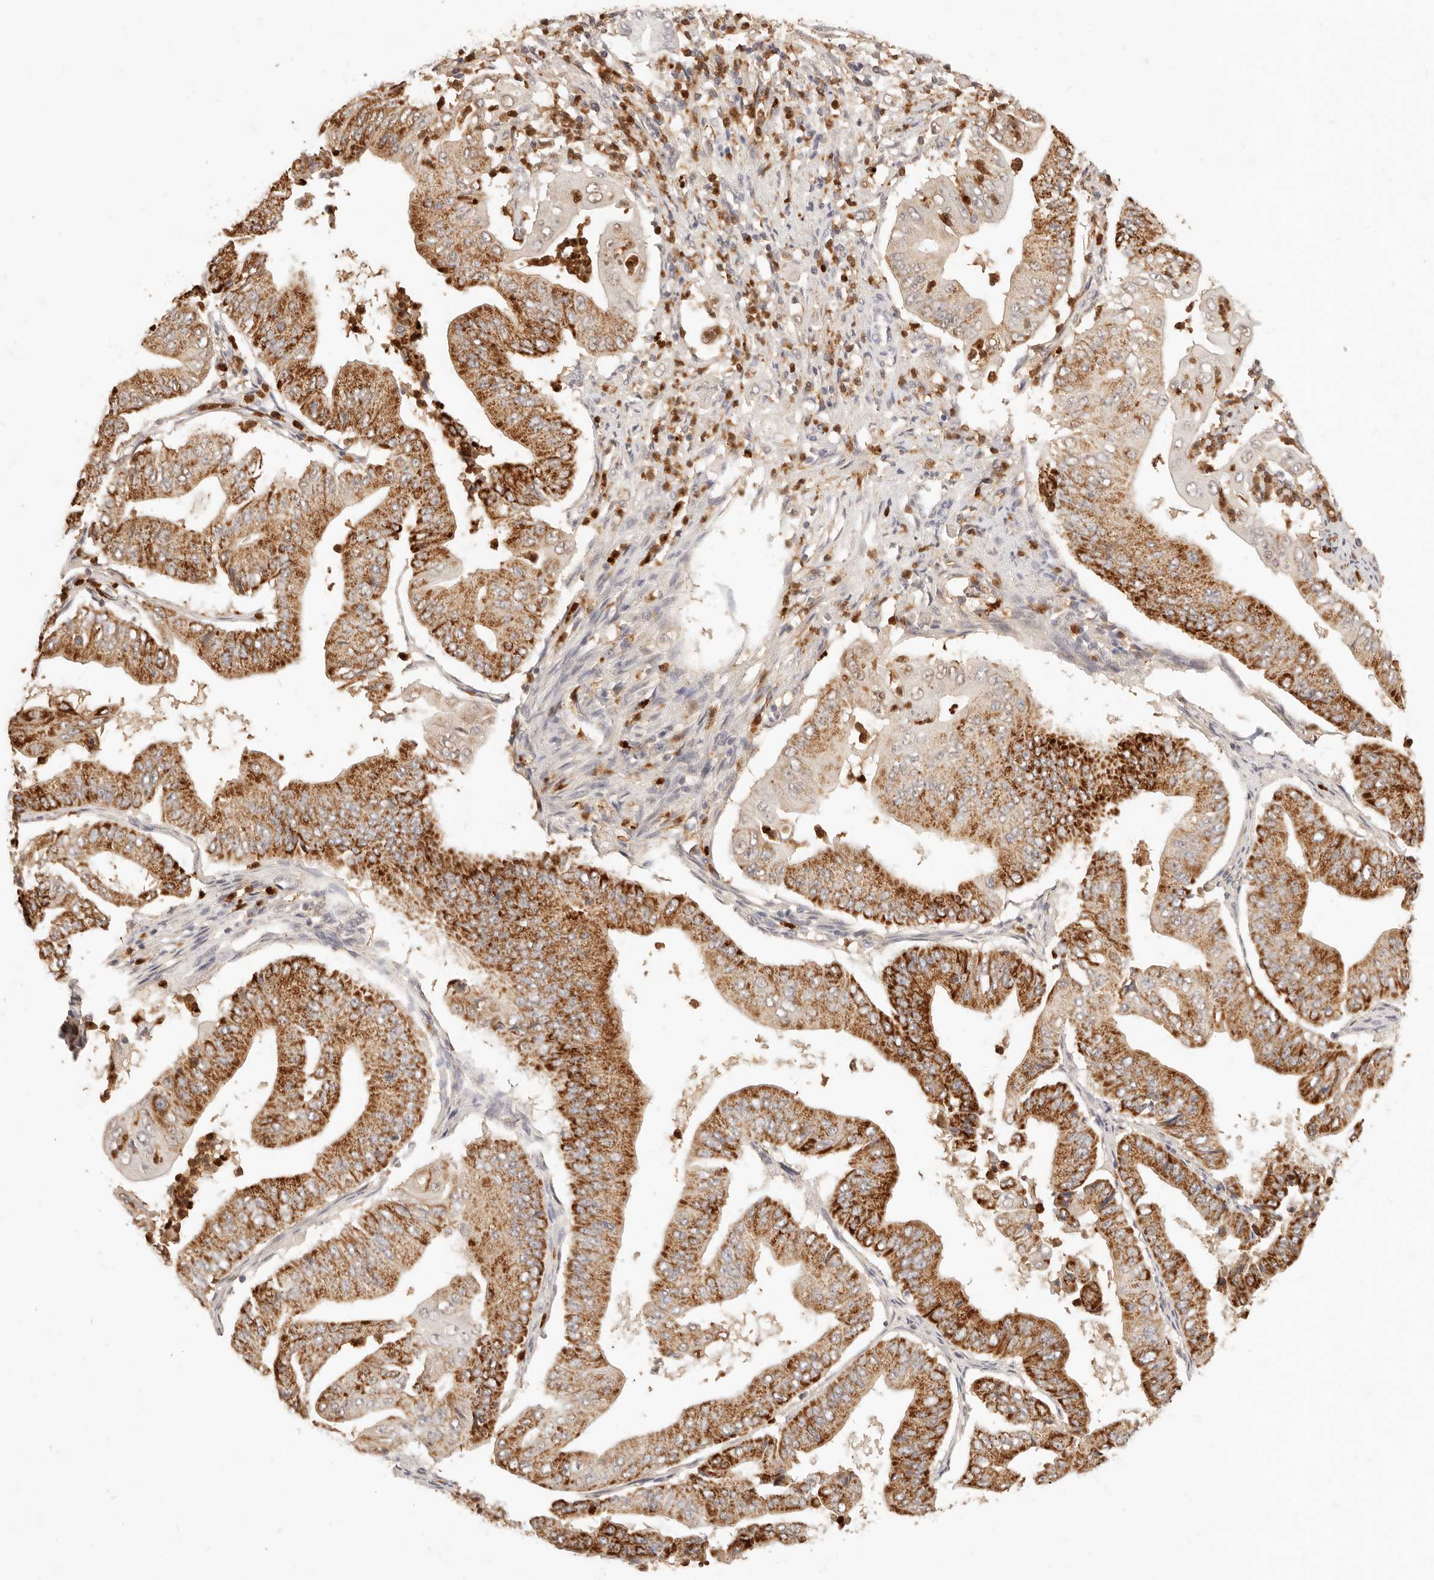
{"staining": {"intensity": "strong", "quantity": ">75%", "location": "cytoplasmic/membranous"}, "tissue": "pancreatic cancer", "cell_type": "Tumor cells", "image_type": "cancer", "snomed": [{"axis": "morphology", "description": "Adenocarcinoma, NOS"}, {"axis": "topography", "description": "Pancreas"}], "caption": "DAB immunohistochemical staining of human pancreatic cancer exhibits strong cytoplasmic/membranous protein expression in approximately >75% of tumor cells.", "gene": "TMTC2", "patient": {"sex": "female", "age": 77}}